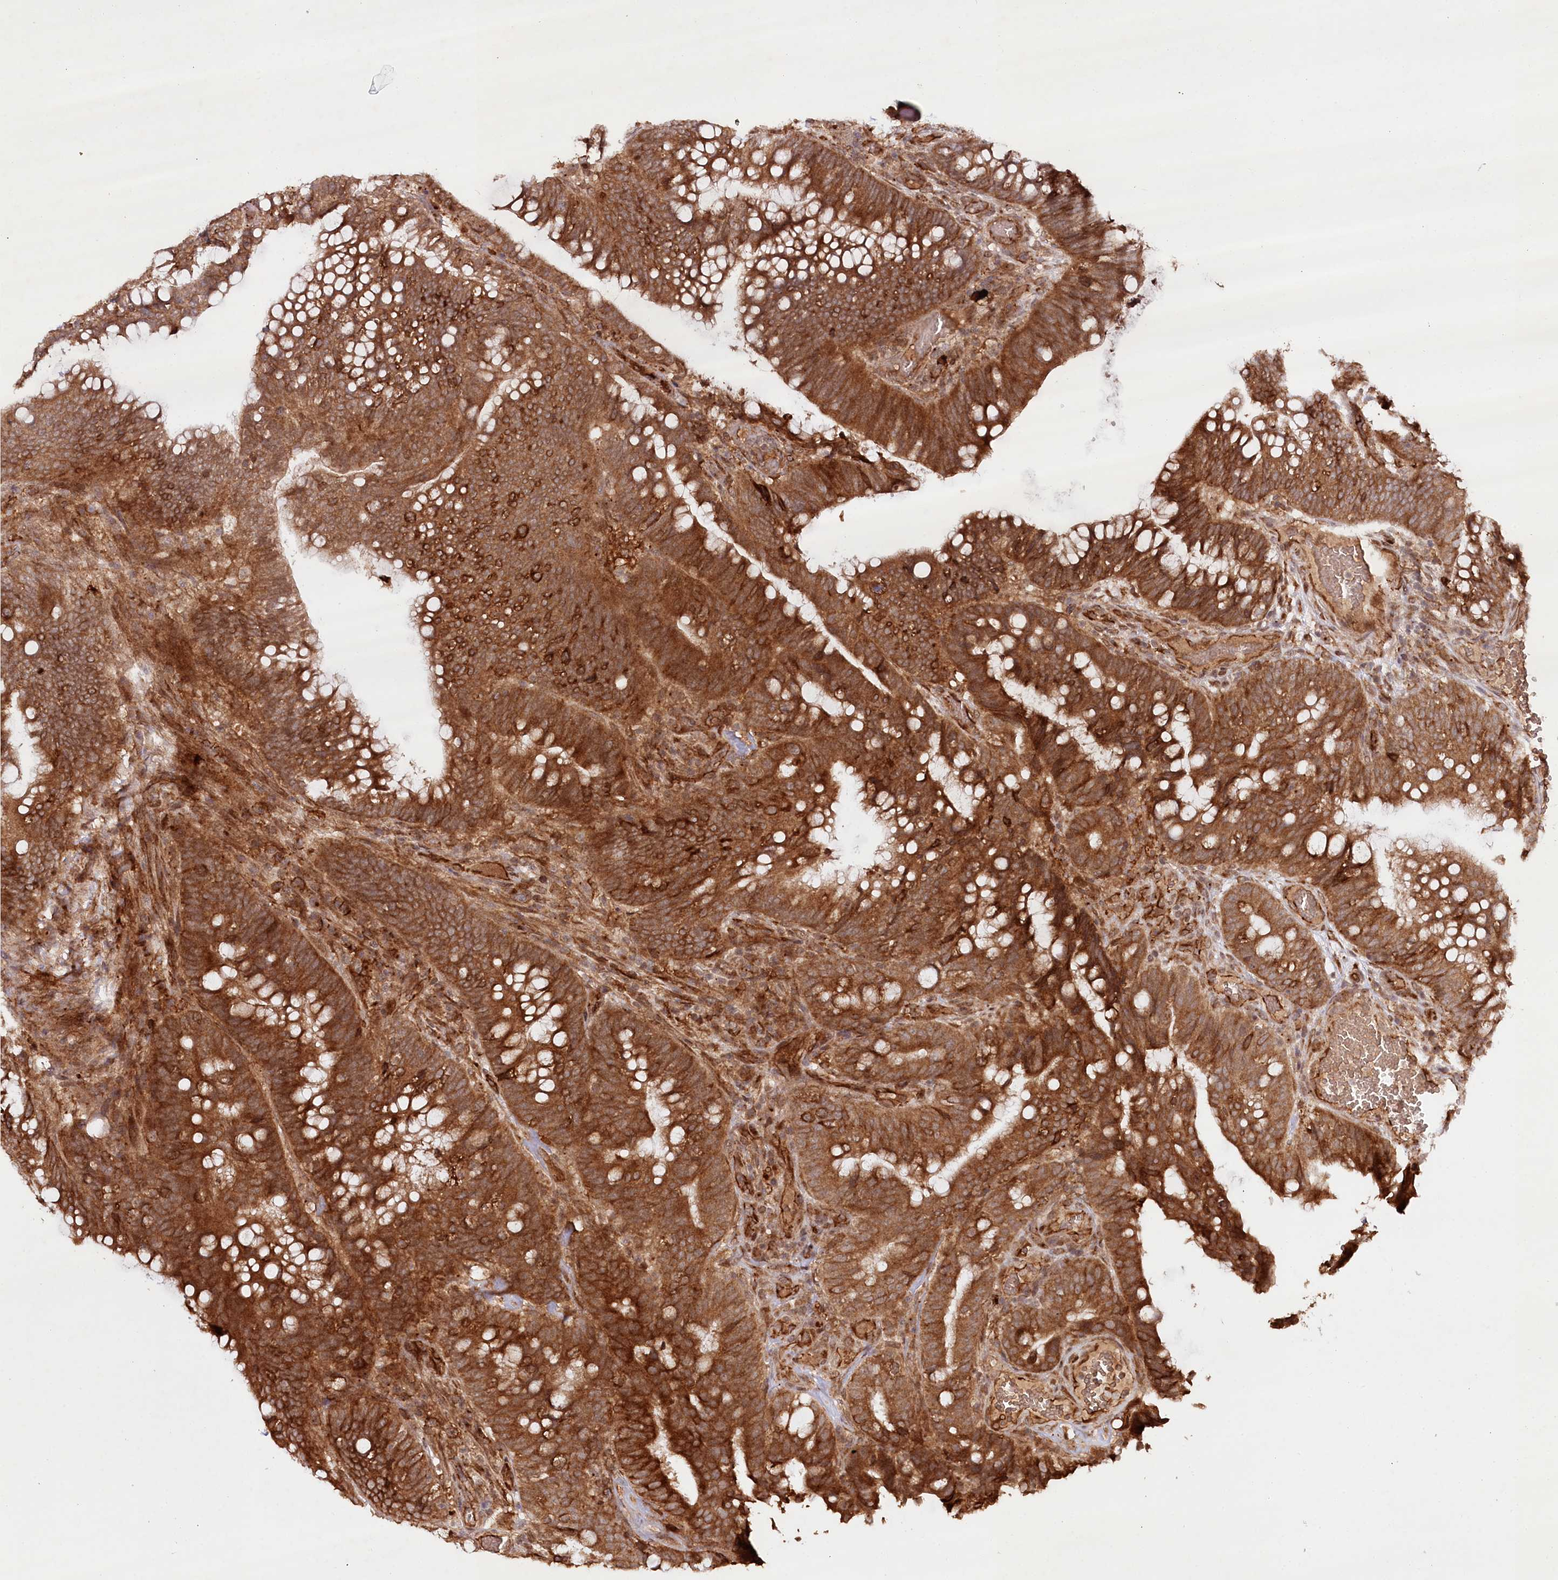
{"staining": {"intensity": "strong", "quantity": ">75%", "location": "cytoplasmic/membranous"}, "tissue": "colorectal cancer", "cell_type": "Tumor cells", "image_type": "cancer", "snomed": [{"axis": "morphology", "description": "Adenocarcinoma, NOS"}, {"axis": "topography", "description": "Colon"}], "caption": "Approximately >75% of tumor cells in human colorectal adenocarcinoma exhibit strong cytoplasmic/membranous protein expression as visualized by brown immunohistochemical staining.", "gene": "ALKBH8", "patient": {"sex": "female", "age": 66}}